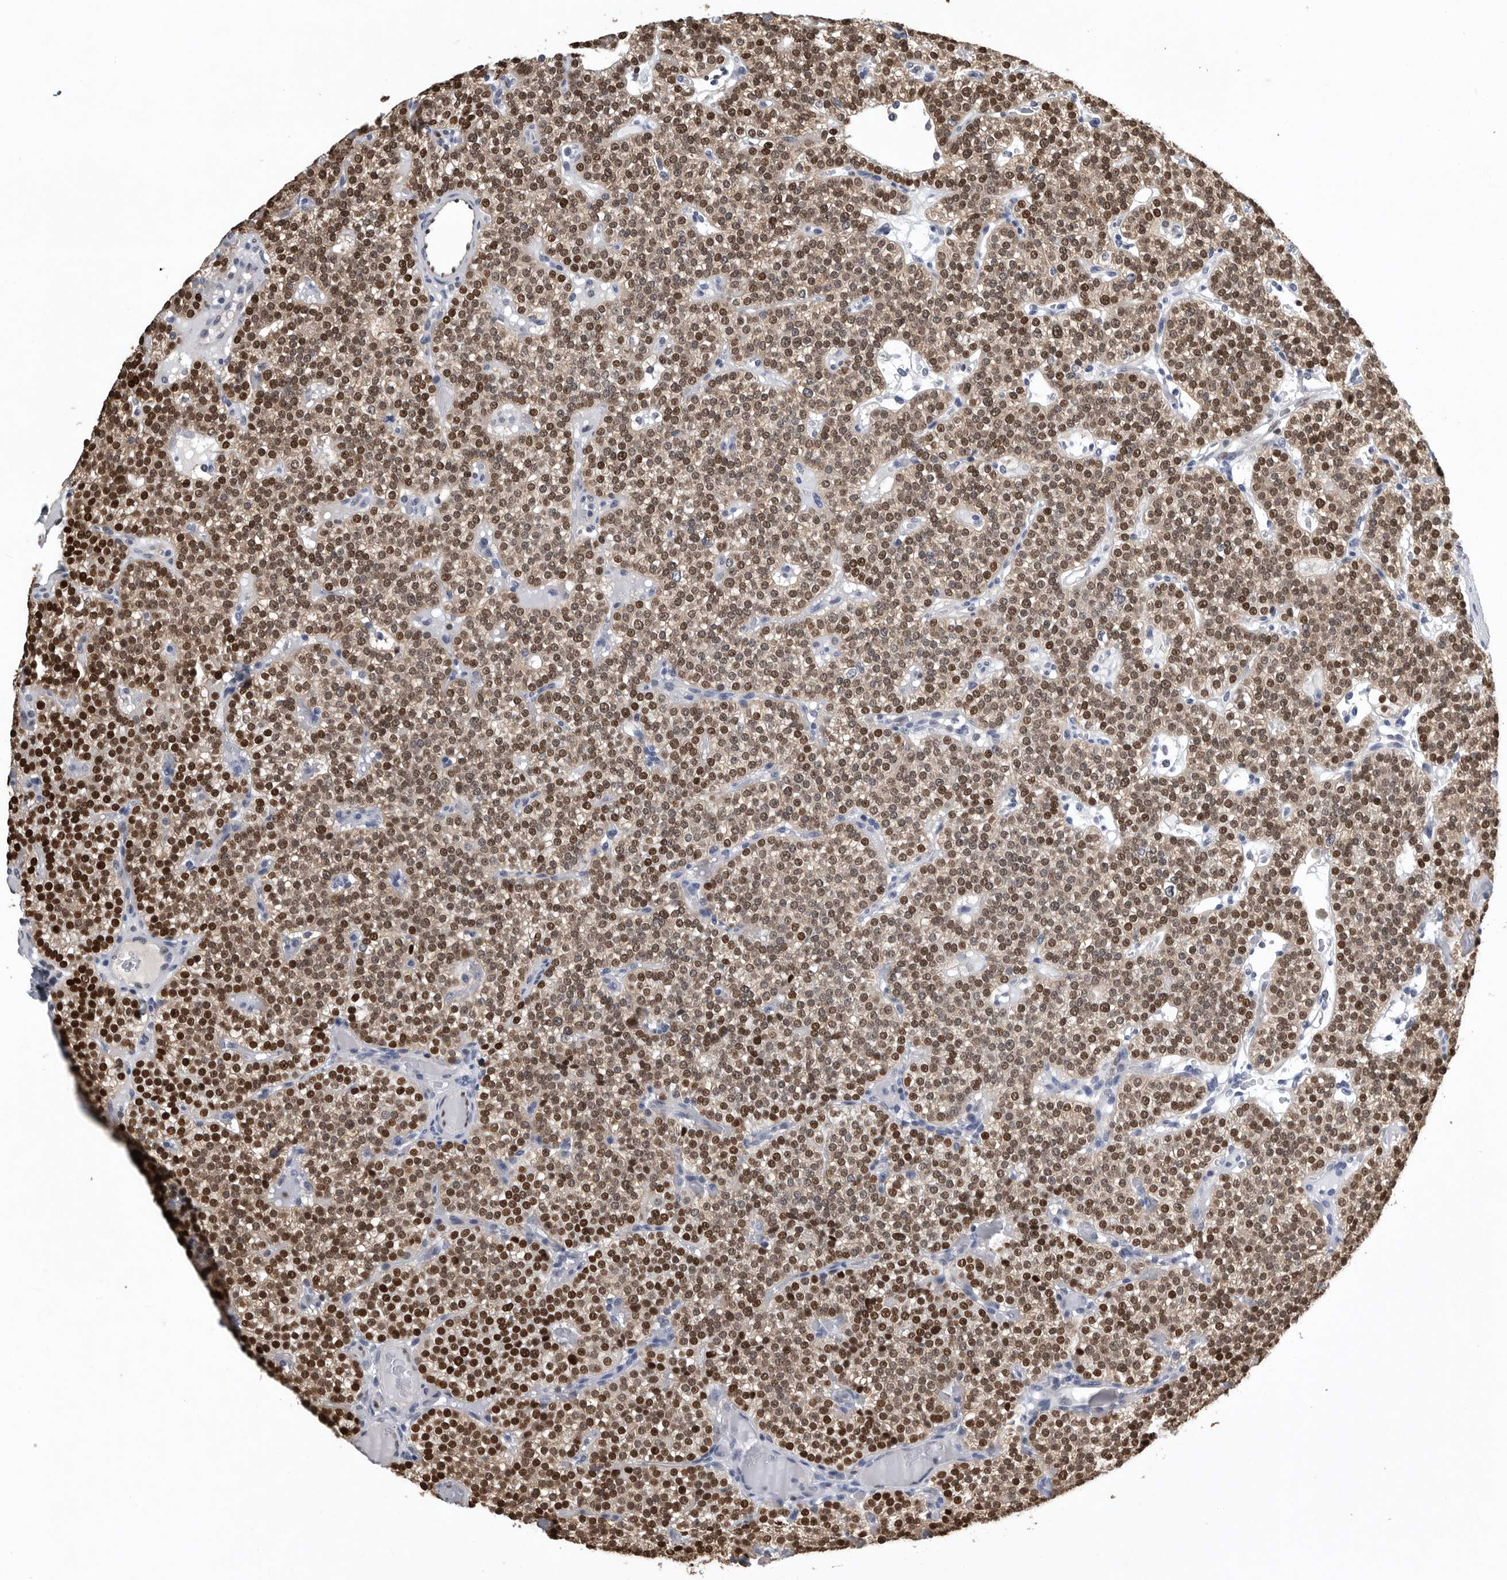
{"staining": {"intensity": "strong", "quantity": ">75%", "location": "nuclear"}, "tissue": "parathyroid gland", "cell_type": "Glandular cells", "image_type": "normal", "snomed": [{"axis": "morphology", "description": "Normal tissue, NOS"}, {"axis": "topography", "description": "Parathyroid gland"}], "caption": "Immunohistochemical staining of unremarkable human parathyroid gland shows high levels of strong nuclear positivity in approximately >75% of glandular cells.", "gene": "PDCD4", "patient": {"sex": "male", "age": 83}}